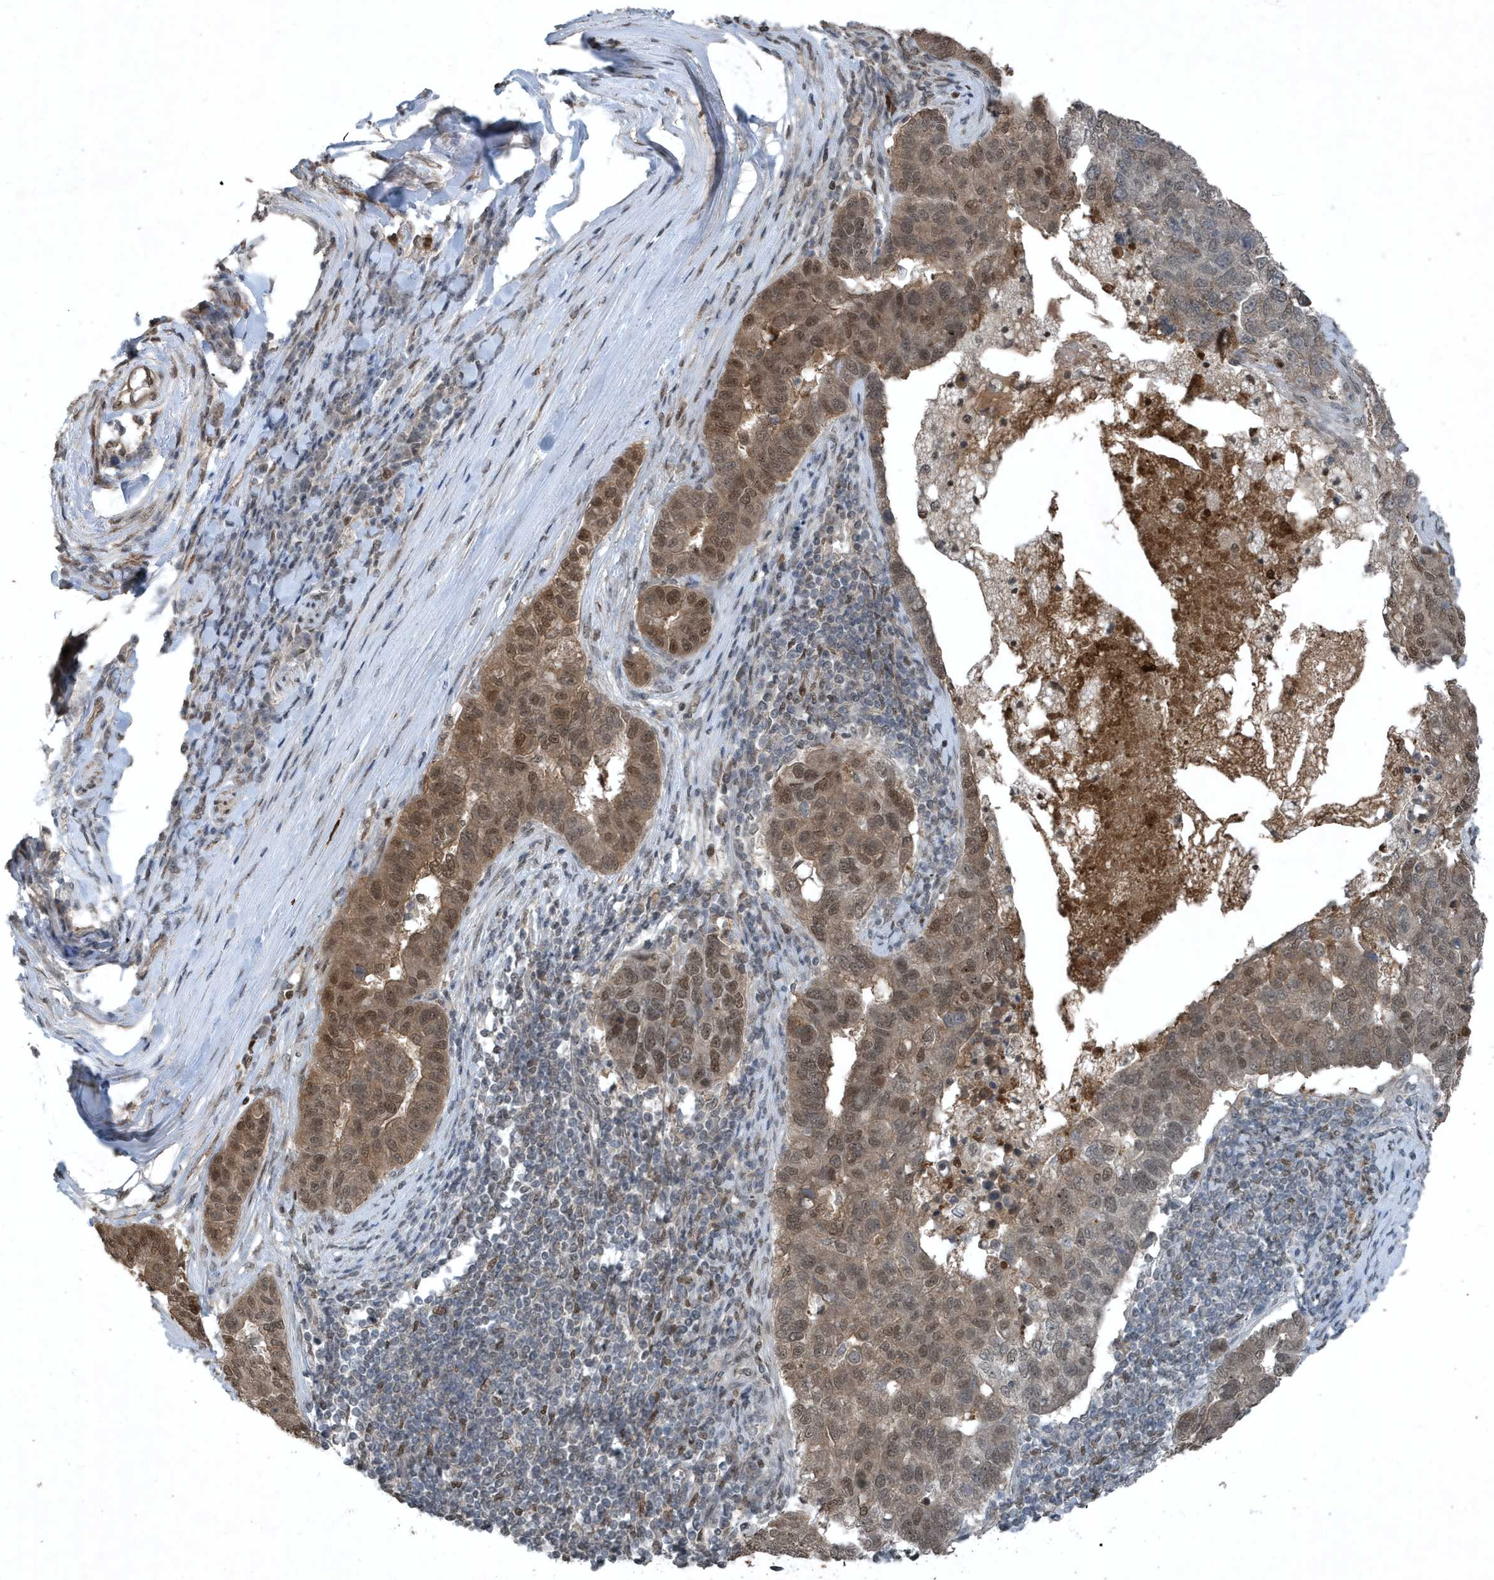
{"staining": {"intensity": "moderate", "quantity": "25%-75%", "location": "nuclear"}, "tissue": "pancreatic cancer", "cell_type": "Tumor cells", "image_type": "cancer", "snomed": [{"axis": "morphology", "description": "Adenocarcinoma, NOS"}, {"axis": "topography", "description": "Pancreas"}], "caption": "Immunohistochemical staining of pancreatic cancer (adenocarcinoma) reveals moderate nuclear protein positivity in about 25%-75% of tumor cells.", "gene": "HSPA1A", "patient": {"sex": "female", "age": 61}}